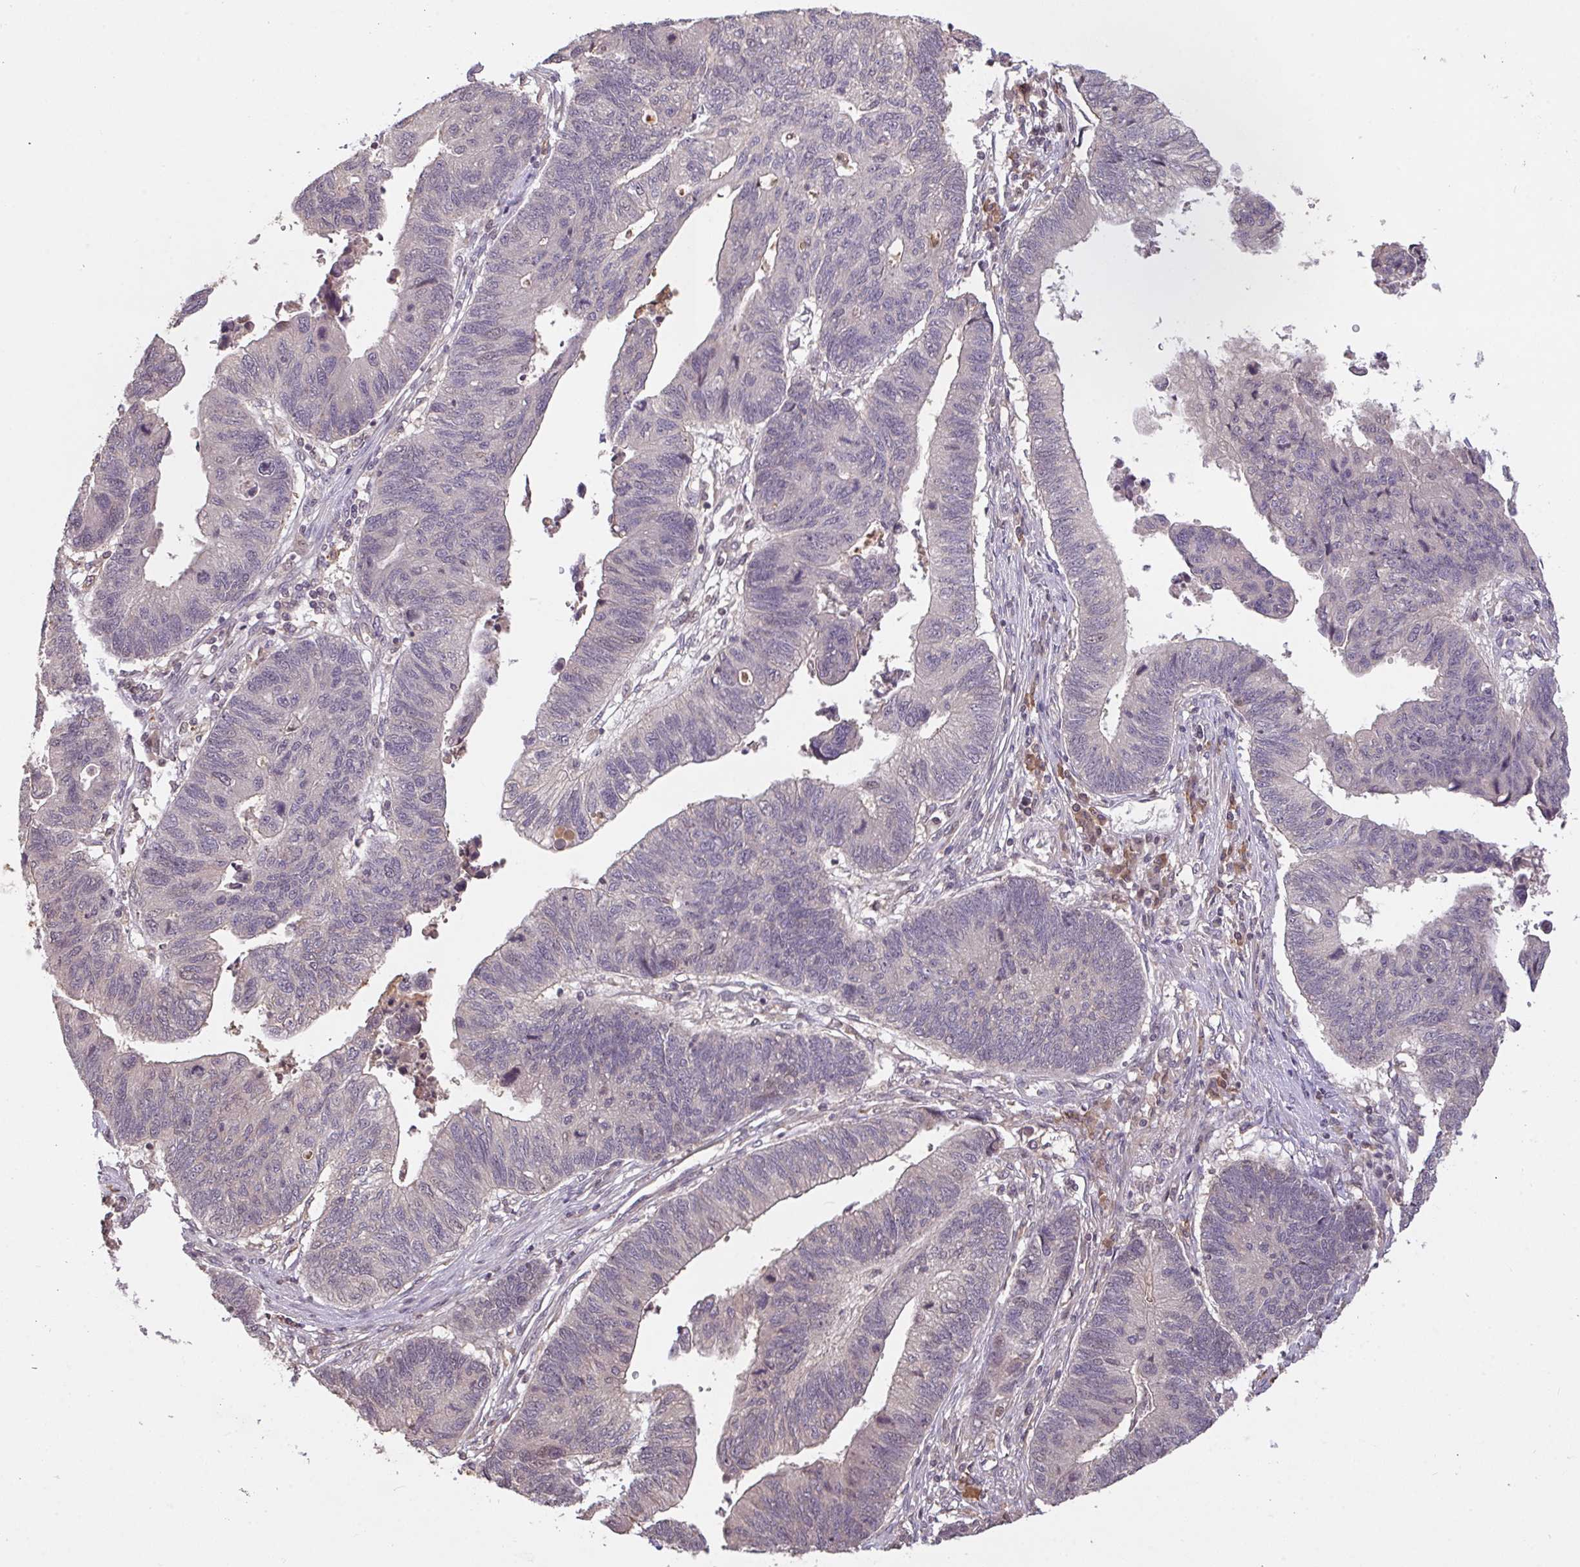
{"staining": {"intensity": "negative", "quantity": "none", "location": "none"}, "tissue": "stomach cancer", "cell_type": "Tumor cells", "image_type": "cancer", "snomed": [{"axis": "morphology", "description": "Adenocarcinoma, NOS"}, {"axis": "topography", "description": "Stomach"}], "caption": "Tumor cells show no significant protein staining in stomach adenocarcinoma.", "gene": "FCER1A", "patient": {"sex": "male", "age": 59}}